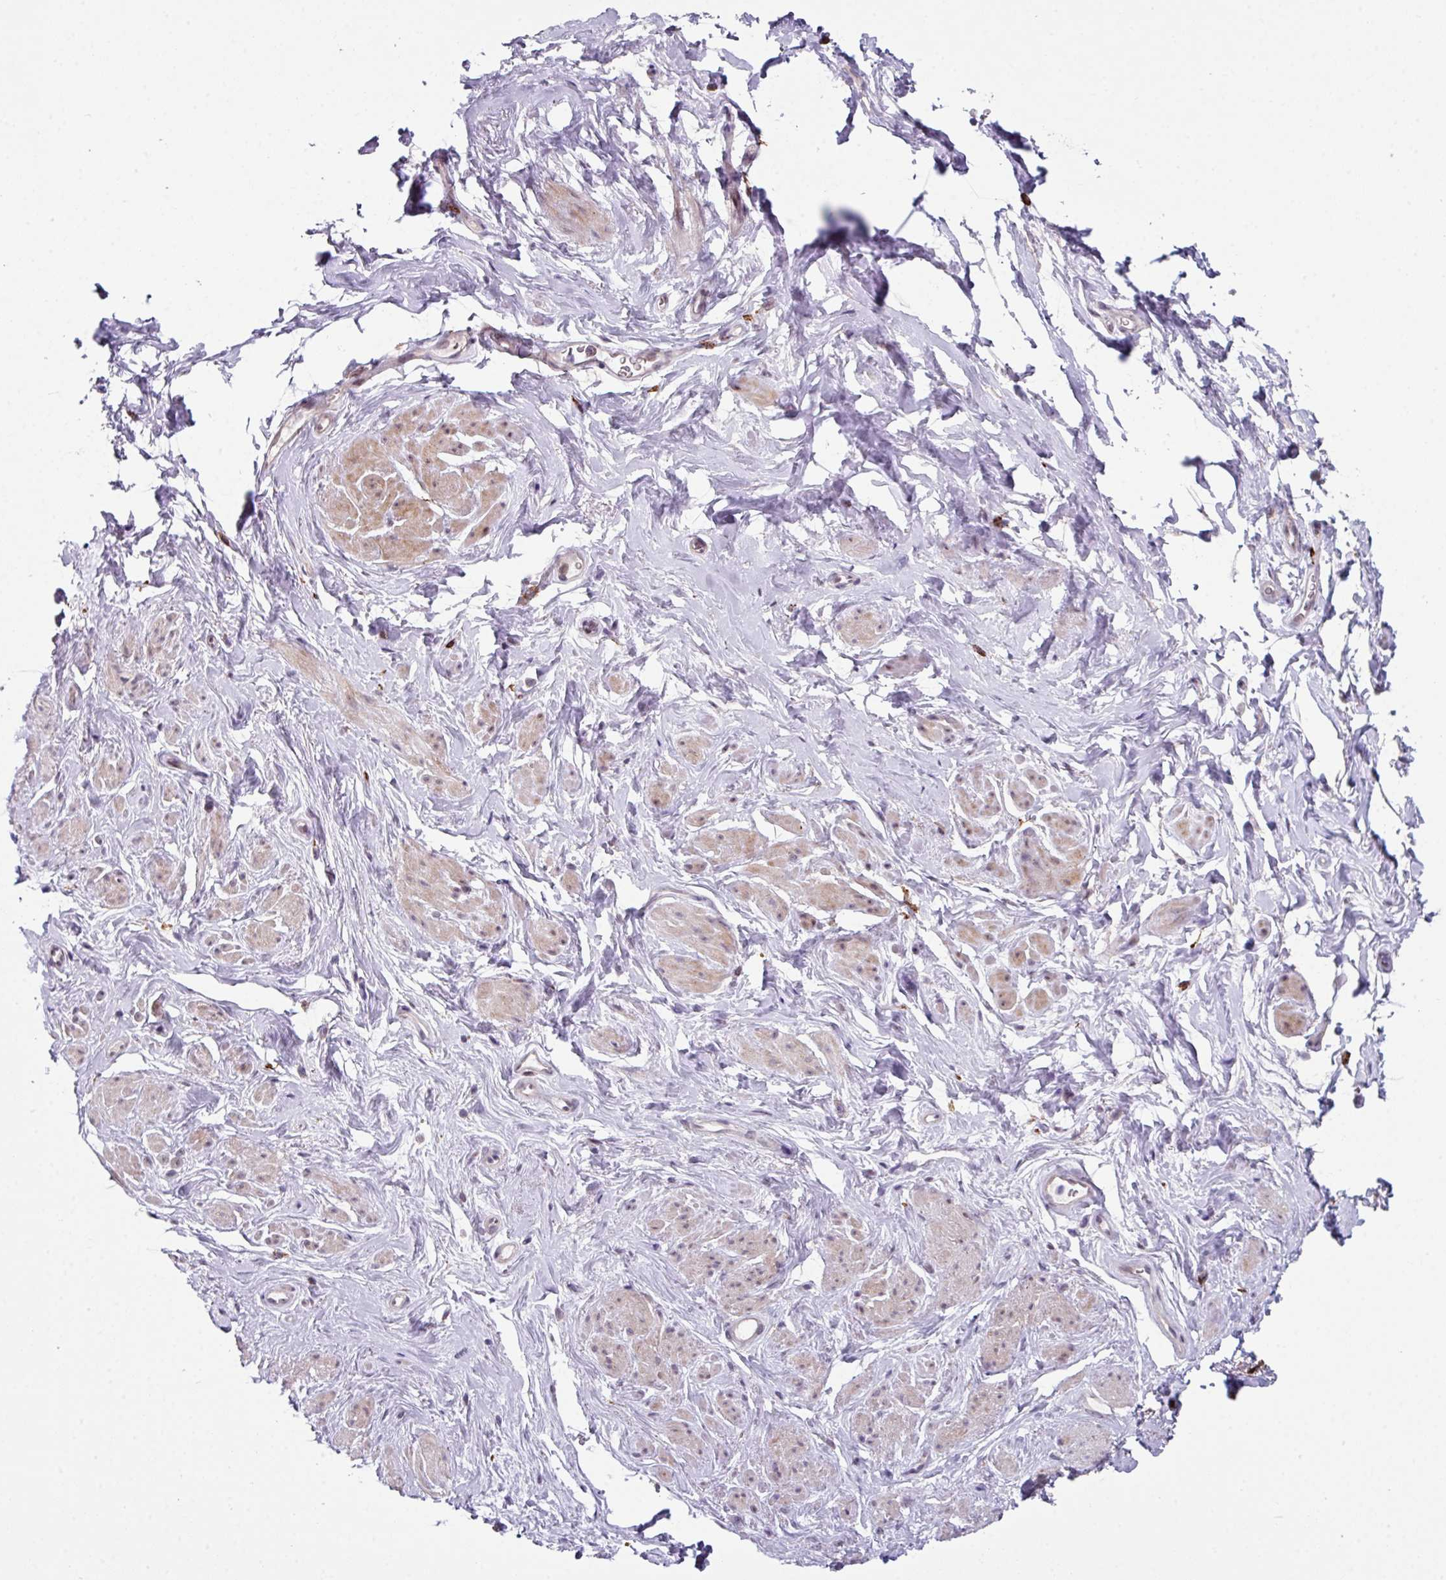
{"staining": {"intensity": "weak", "quantity": "25%-75%", "location": "cytoplasmic/membranous"}, "tissue": "smooth muscle", "cell_type": "Smooth muscle cells", "image_type": "normal", "snomed": [{"axis": "morphology", "description": "Normal tissue, NOS"}, {"axis": "topography", "description": "Smooth muscle"}, {"axis": "topography", "description": "Peripheral nerve tissue"}], "caption": "Human smooth muscle stained with a protein marker shows weak staining in smooth muscle cells.", "gene": "BMS1", "patient": {"sex": "male", "age": 69}}